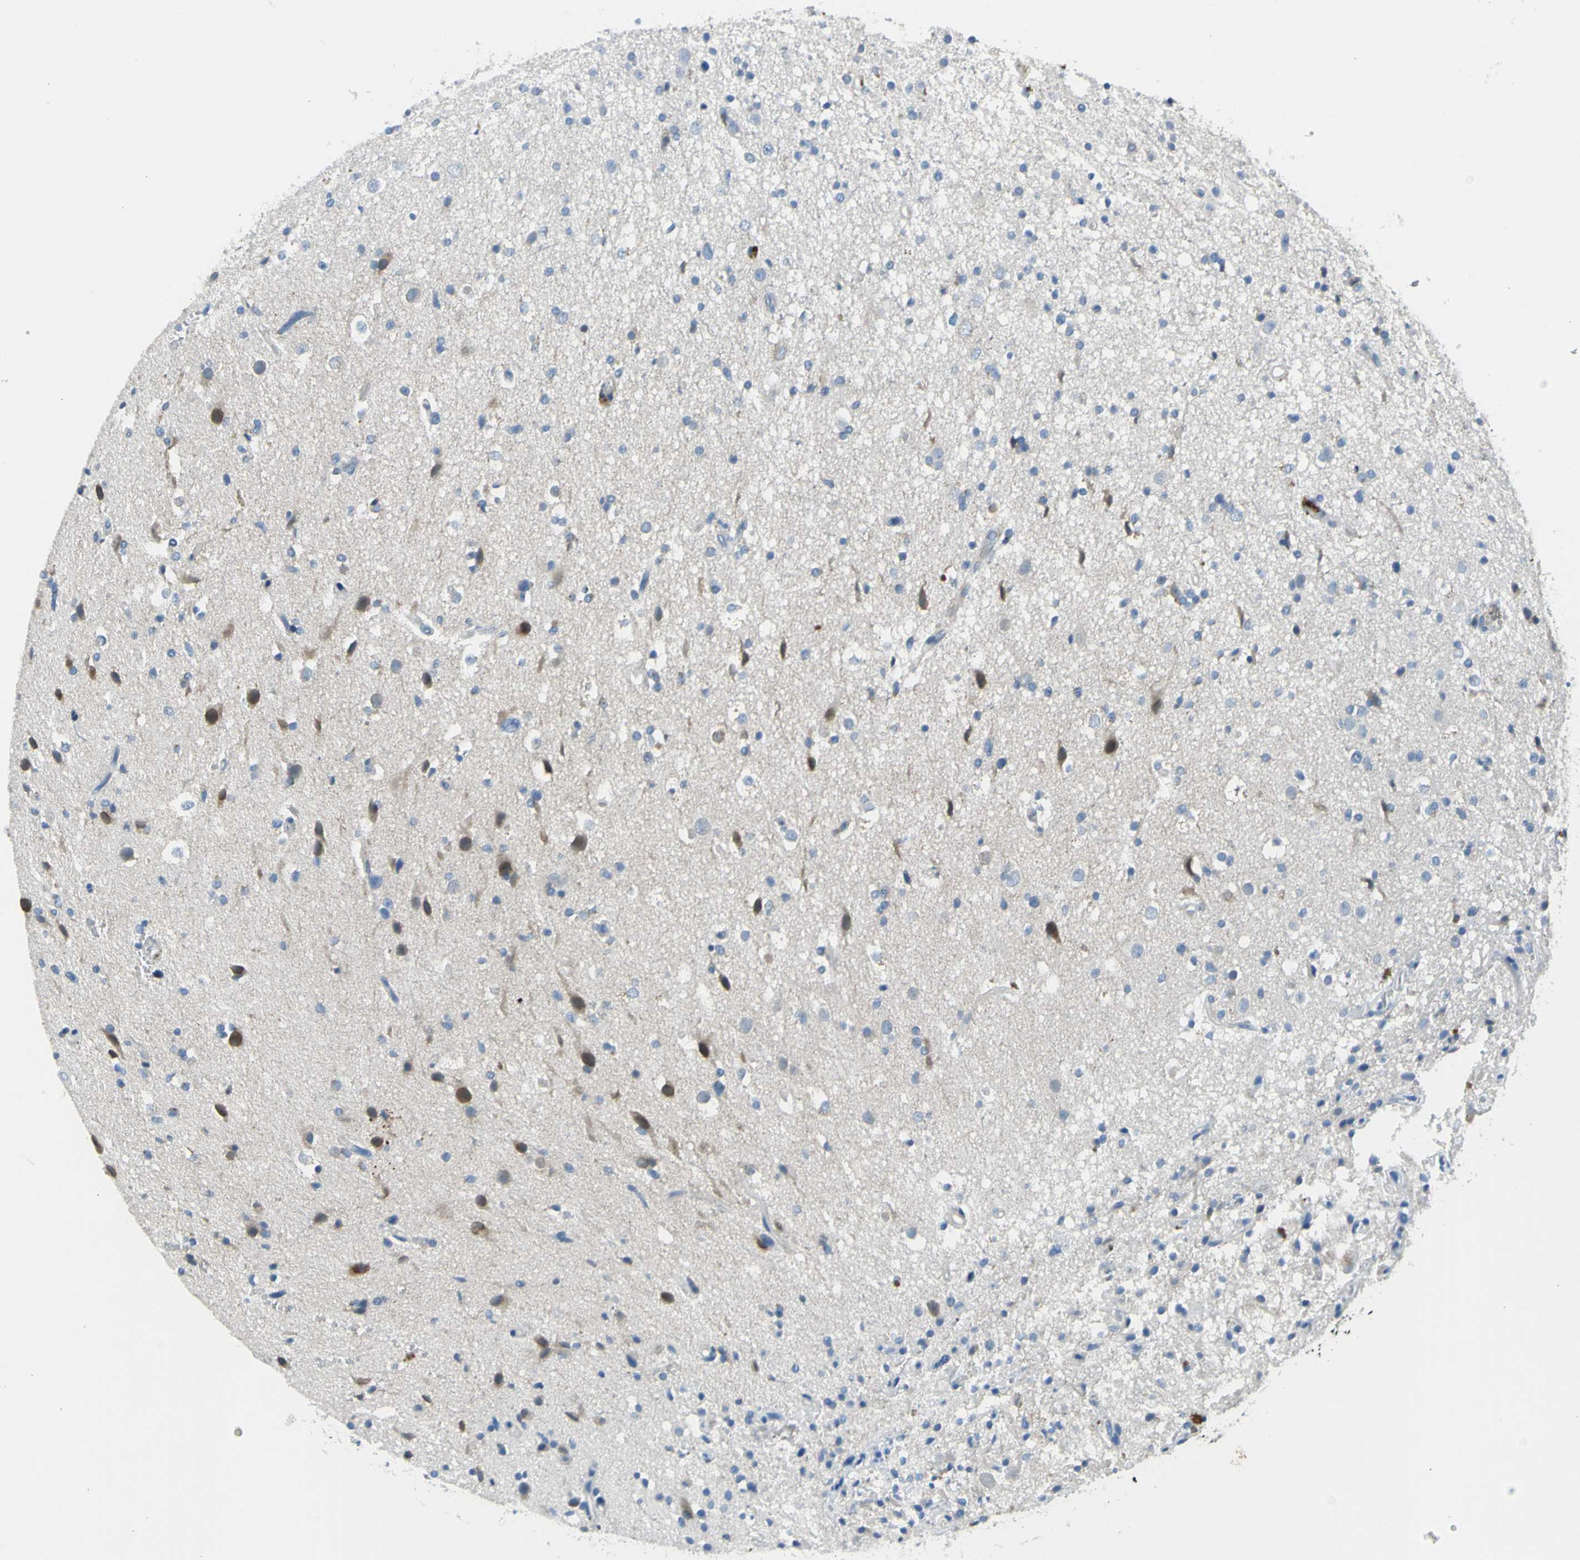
{"staining": {"intensity": "weak", "quantity": "<25%", "location": "cytoplasmic/membranous"}, "tissue": "glioma", "cell_type": "Tumor cells", "image_type": "cancer", "snomed": [{"axis": "morphology", "description": "Glioma, malignant, High grade"}, {"axis": "topography", "description": "Brain"}], "caption": "This histopathology image is of glioma stained with immunohistochemistry (IHC) to label a protein in brown with the nuclei are counter-stained blue. There is no expression in tumor cells. (Stains: DAB (3,3'-diaminobenzidine) immunohistochemistry (IHC) with hematoxylin counter stain, Microscopy: brightfield microscopy at high magnification).", "gene": "NPHP3", "patient": {"sex": "male", "age": 33}}